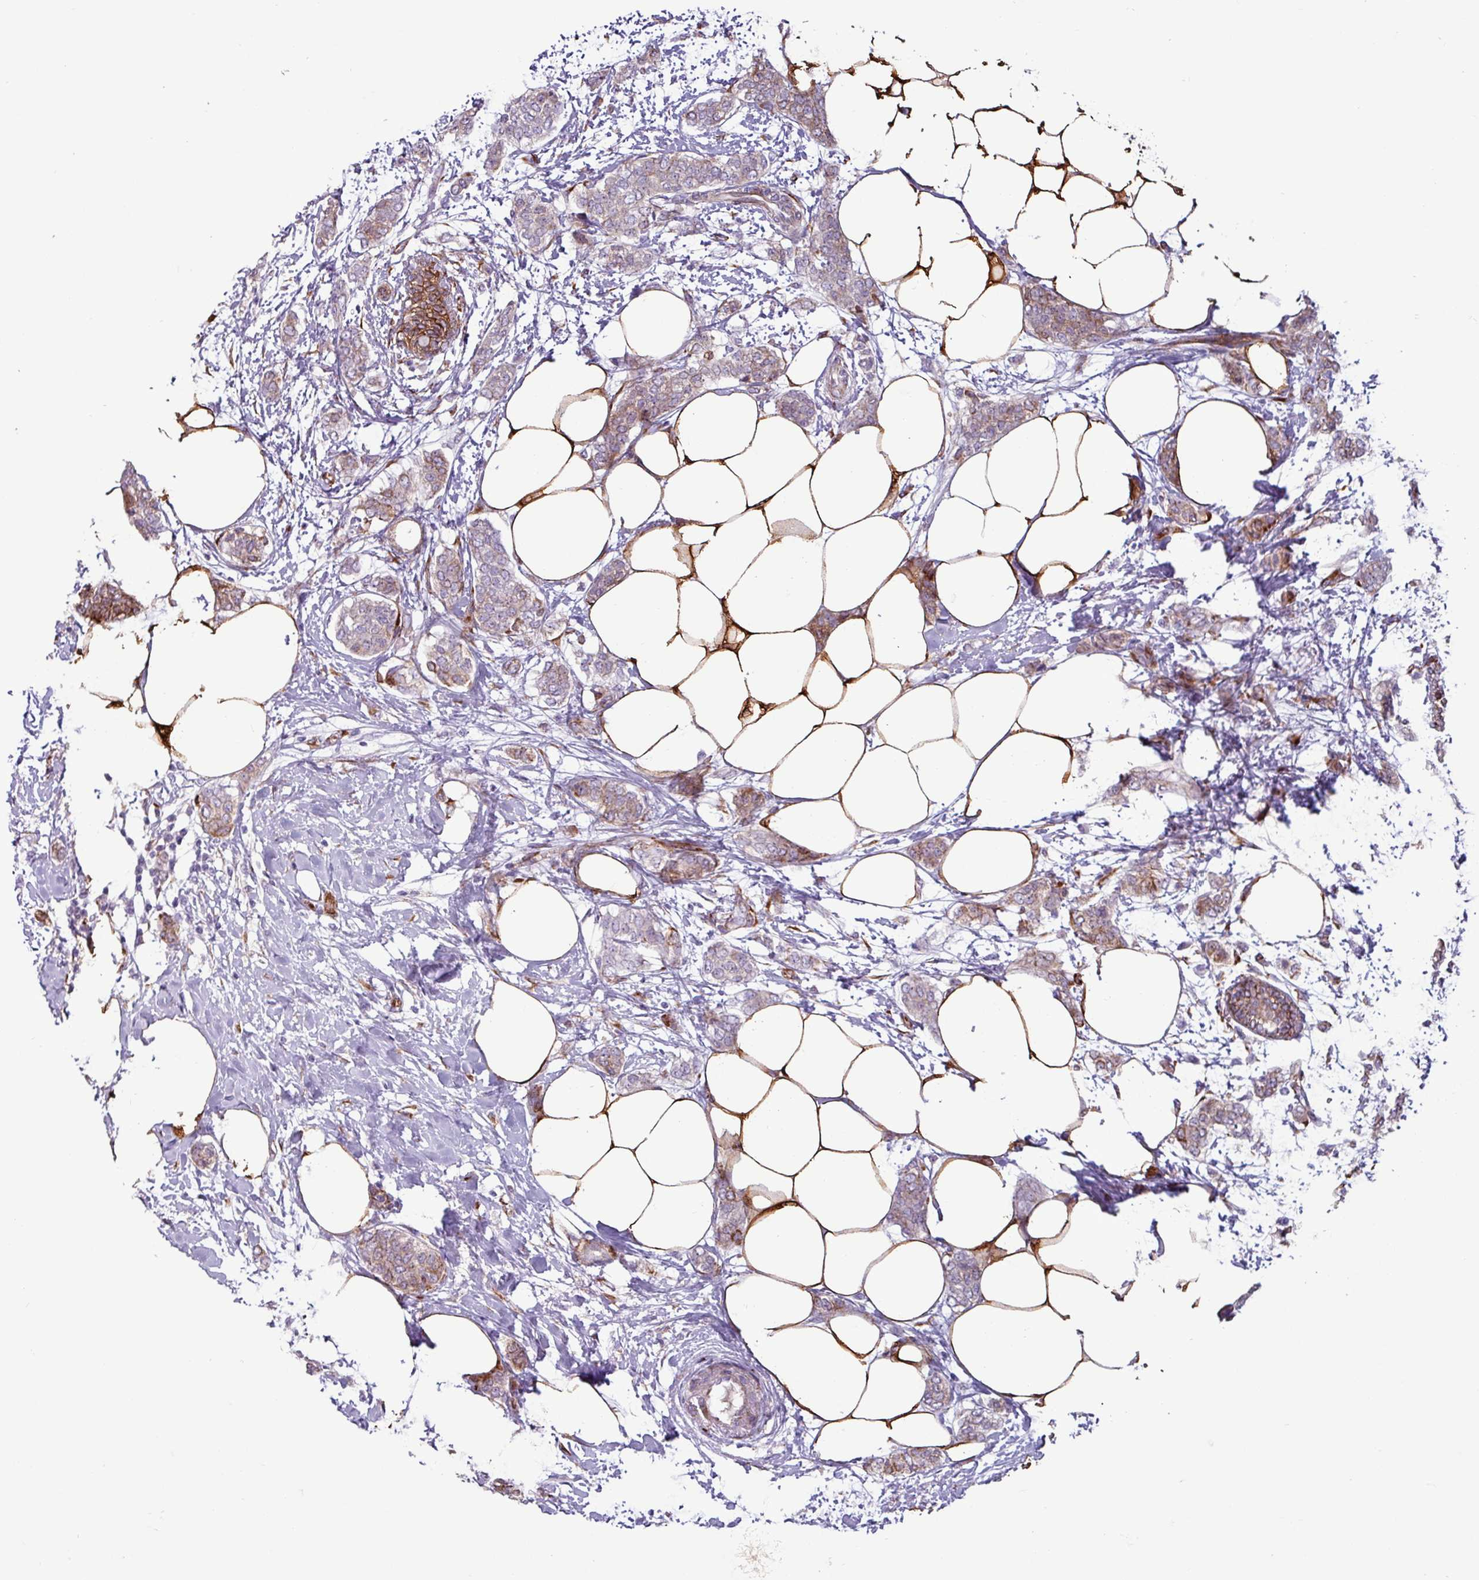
{"staining": {"intensity": "strong", "quantity": "<25%", "location": "cytoplasmic/membranous"}, "tissue": "breast cancer", "cell_type": "Tumor cells", "image_type": "cancer", "snomed": [{"axis": "morphology", "description": "Duct carcinoma"}, {"axis": "topography", "description": "Breast"}], "caption": "Human intraductal carcinoma (breast) stained with a protein marker shows strong staining in tumor cells.", "gene": "PPP1R35", "patient": {"sex": "female", "age": 72}}